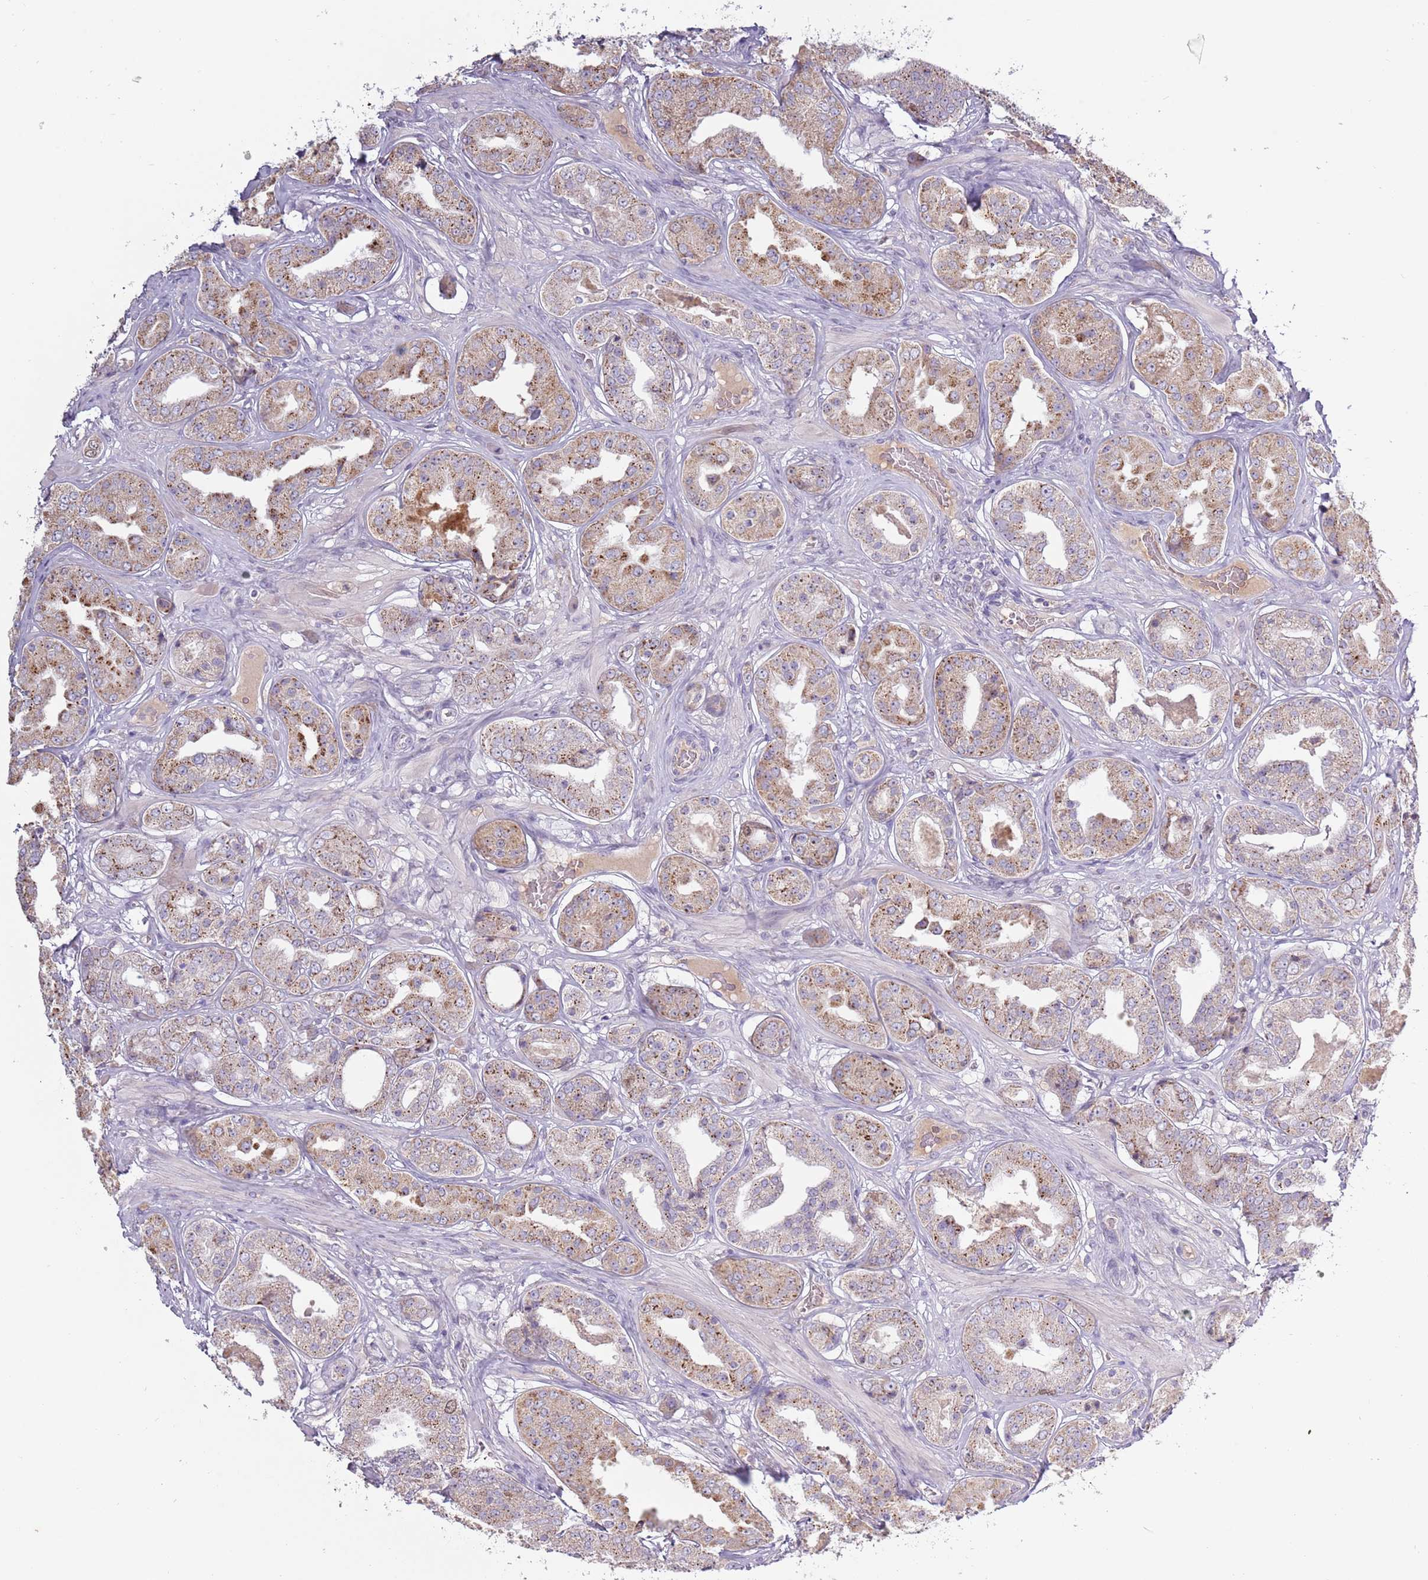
{"staining": {"intensity": "moderate", "quantity": "25%-75%", "location": "cytoplasmic/membranous"}, "tissue": "prostate cancer", "cell_type": "Tumor cells", "image_type": "cancer", "snomed": [{"axis": "morphology", "description": "Adenocarcinoma, High grade"}, {"axis": "topography", "description": "Prostate"}], "caption": "Tumor cells display medium levels of moderate cytoplasmic/membranous positivity in approximately 25%-75% of cells in human high-grade adenocarcinoma (prostate).", "gene": "SYS1", "patient": {"sex": "male", "age": 63}}